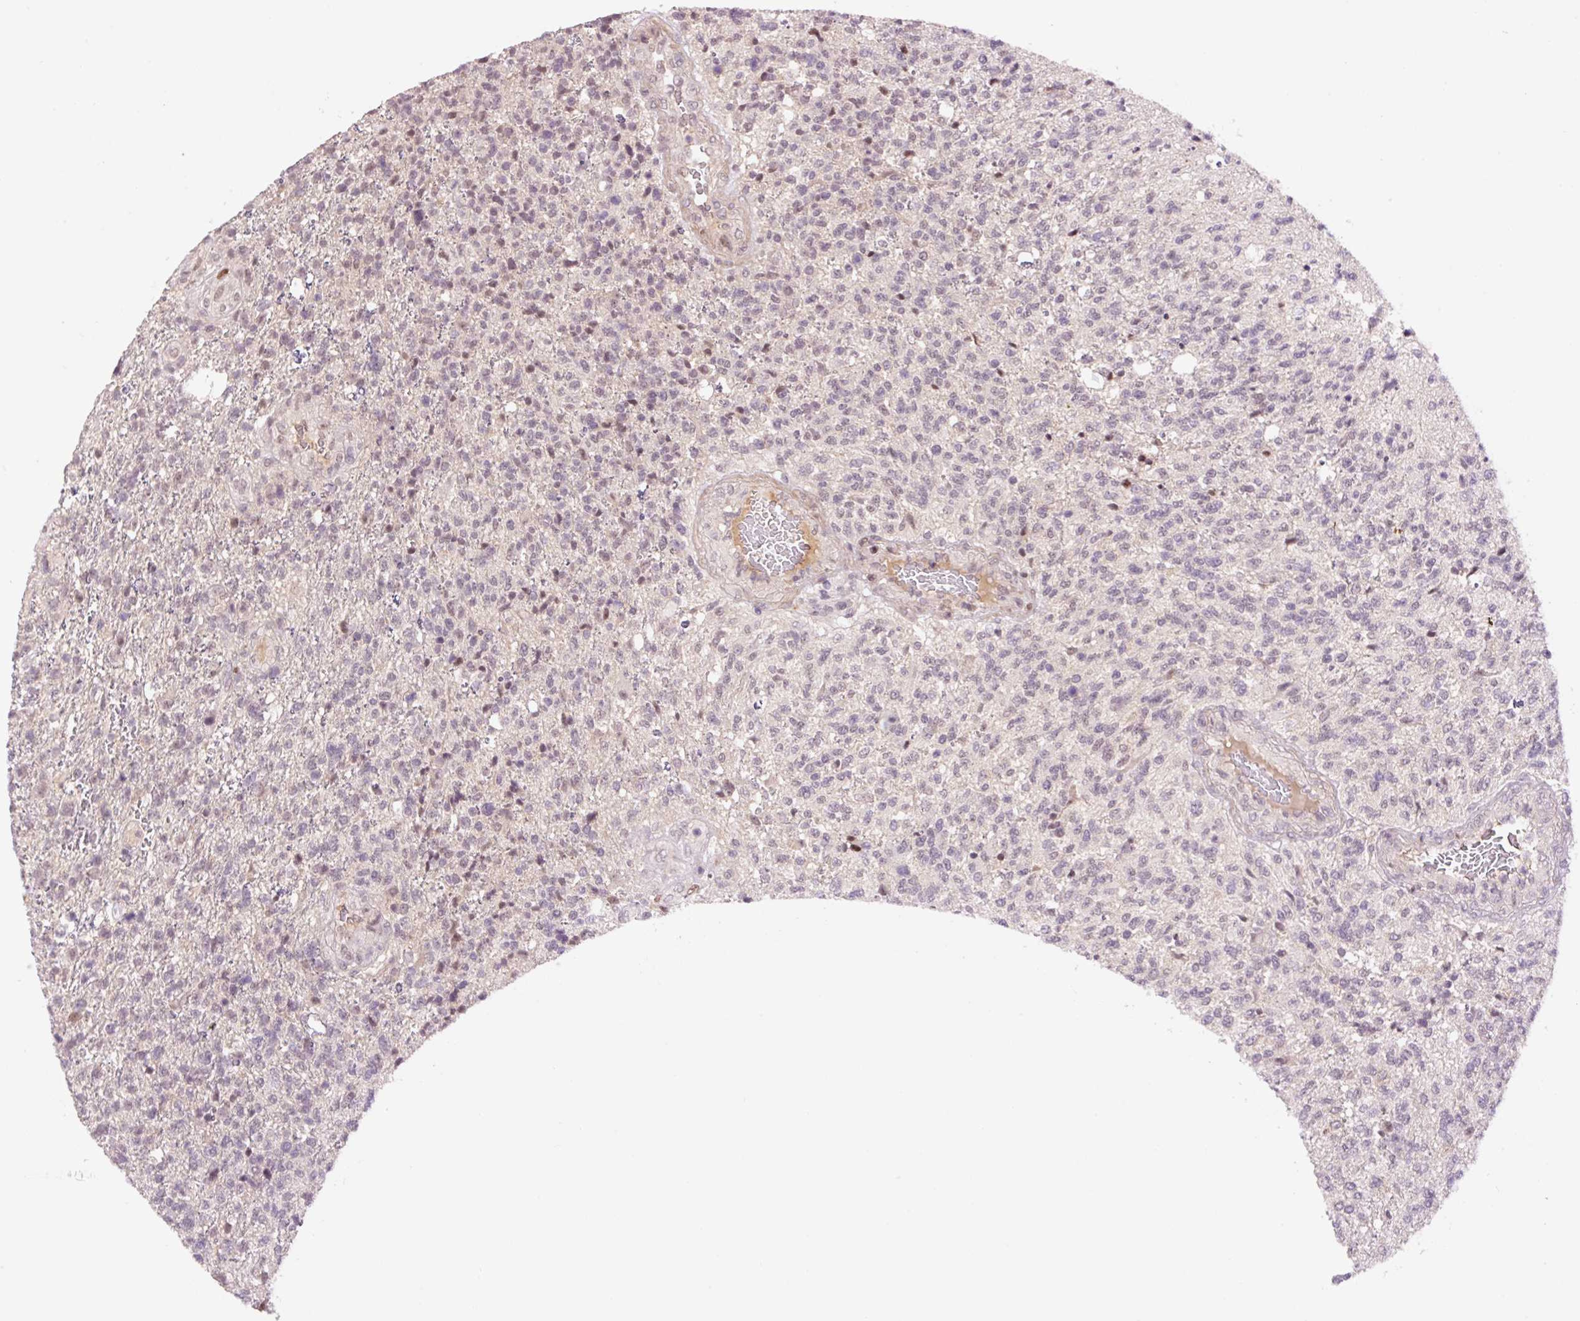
{"staining": {"intensity": "negative", "quantity": "none", "location": "none"}, "tissue": "glioma", "cell_type": "Tumor cells", "image_type": "cancer", "snomed": [{"axis": "morphology", "description": "Glioma, malignant, High grade"}, {"axis": "topography", "description": "Brain"}], "caption": "DAB immunohistochemical staining of glioma shows no significant expression in tumor cells.", "gene": "DPPA4", "patient": {"sex": "male", "age": 56}}